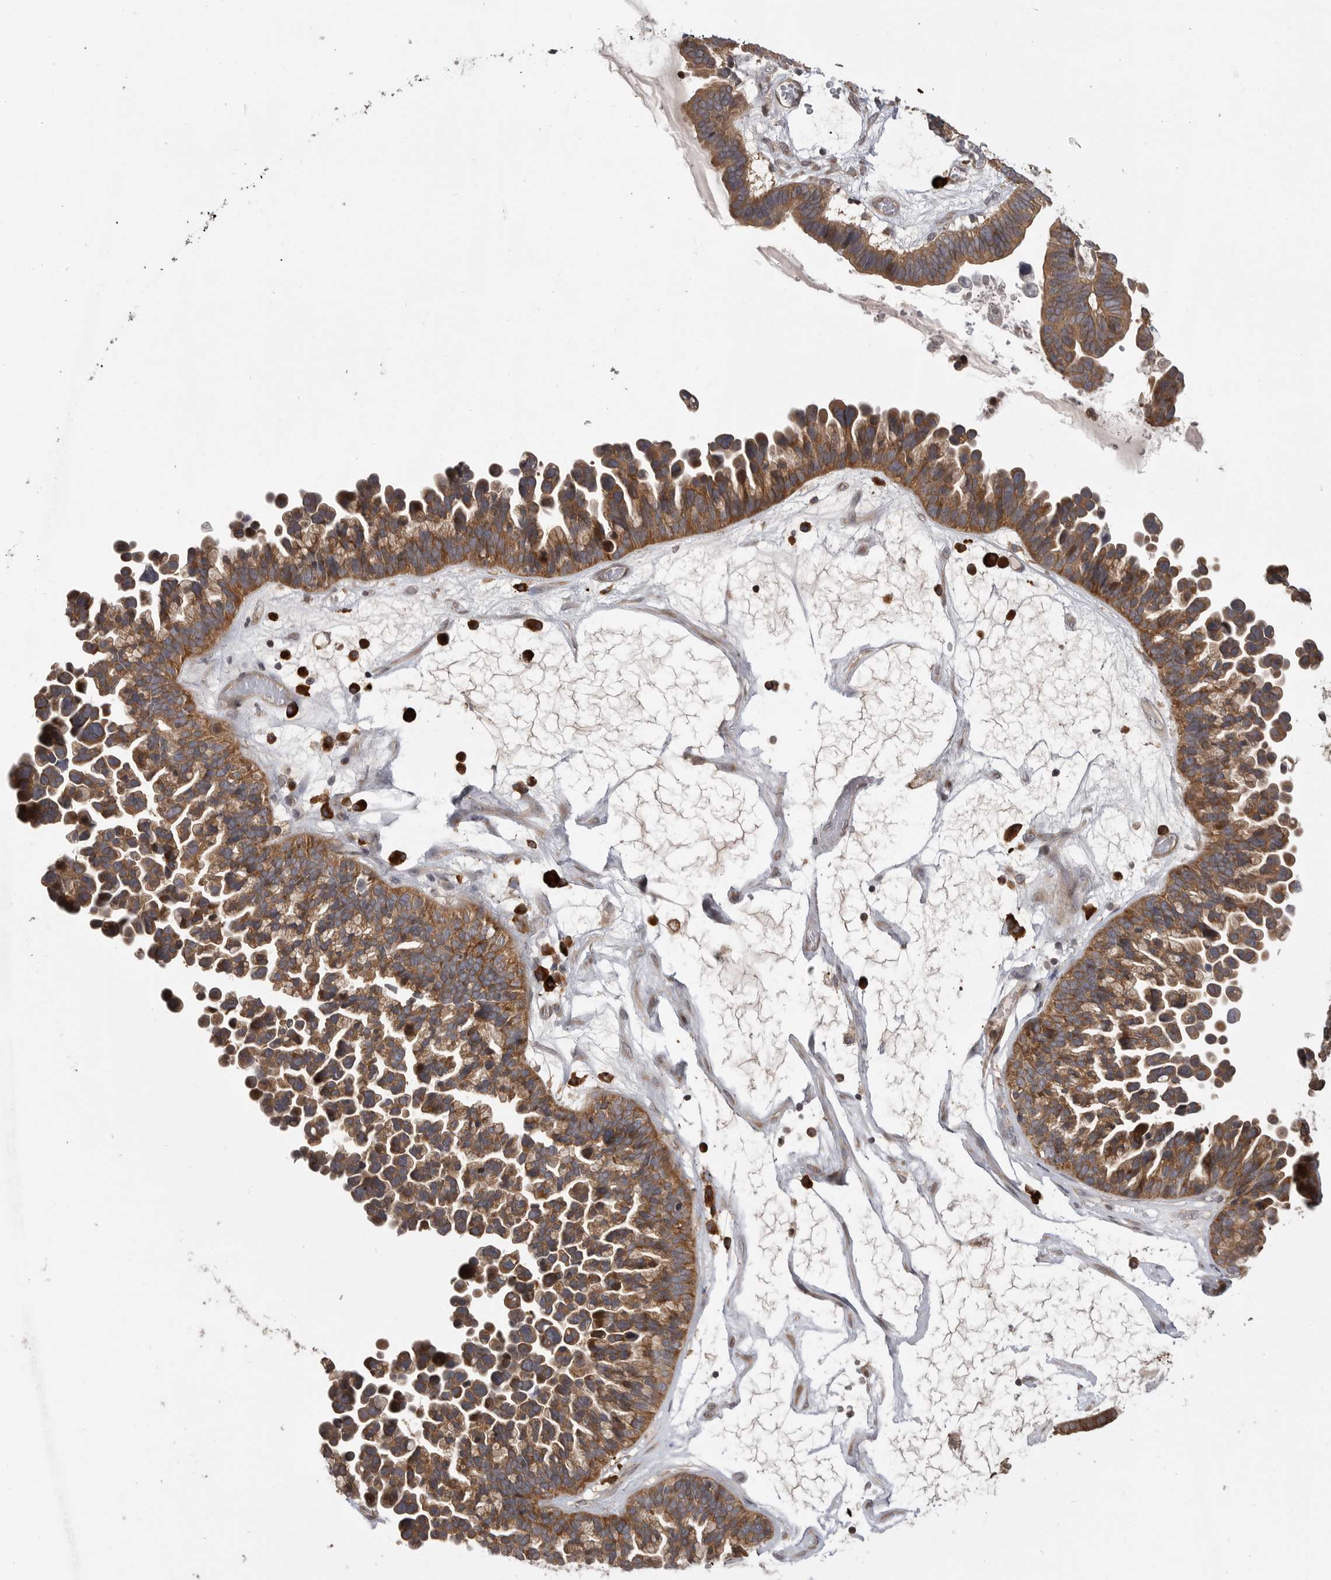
{"staining": {"intensity": "moderate", "quantity": ">75%", "location": "cytoplasmic/membranous"}, "tissue": "ovarian cancer", "cell_type": "Tumor cells", "image_type": "cancer", "snomed": [{"axis": "morphology", "description": "Cystadenocarcinoma, serous, NOS"}, {"axis": "topography", "description": "Ovary"}], "caption": "Ovarian cancer stained with DAB immunohistochemistry (IHC) reveals medium levels of moderate cytoplasmic/membranous positivity in about >75% of tumor cells. (DAB IHC, brown staining for protein, blue staining for nuclei).", "gene": "OXR1", "patient": {"sex": "female", "age": 56}}